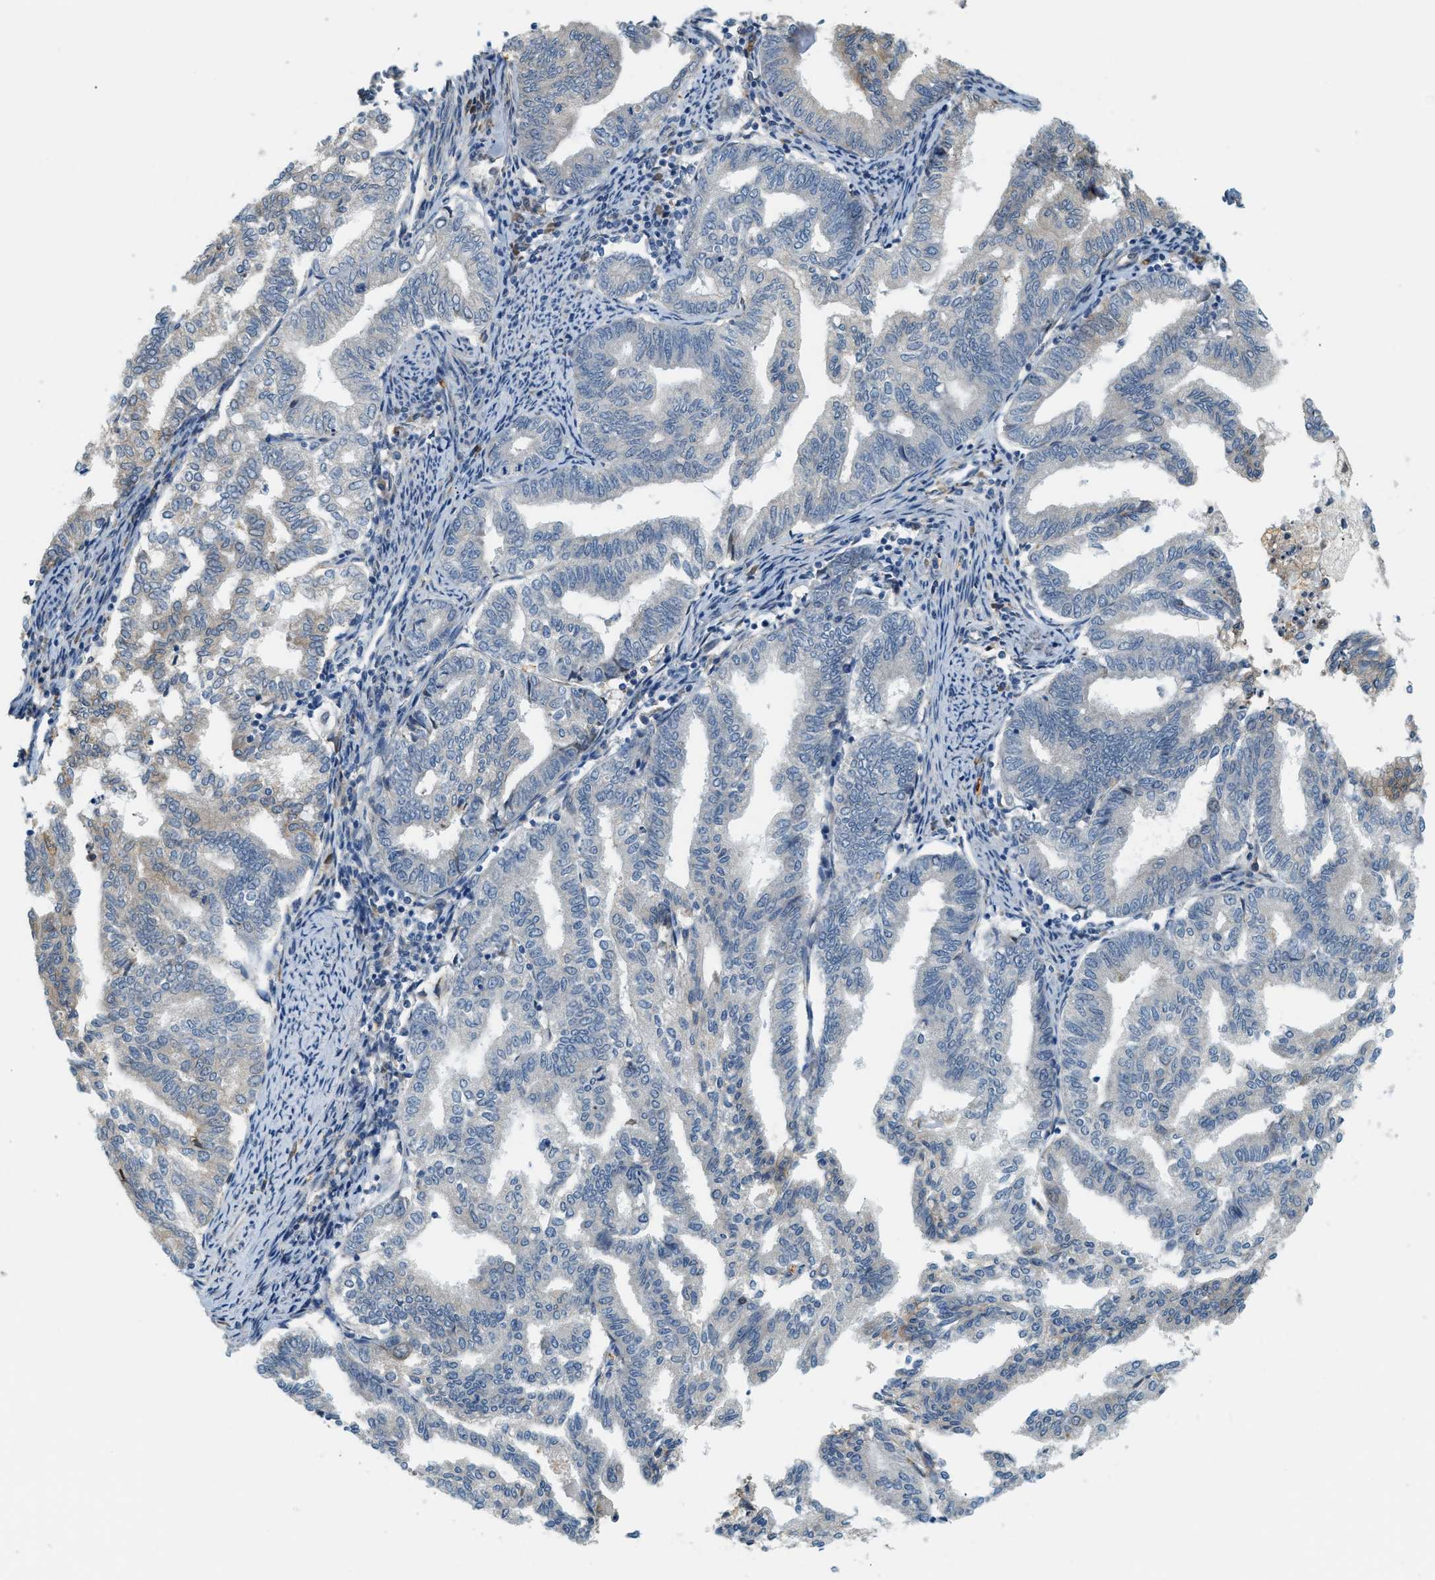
{"staining": {"intensity": "weak", "quantity": "<25%", "location": "cytoplasmic/membranous"}, "tissue": "endometrial cancer", "cell_type": "Tumor cells", "image_type": "cancer", "snomed": [{"axis": "morphology", "description": "Adenocarcinoma, NOS"}, {"axis": "topography", "description": "Endometrium"}], "caption": "Tumor cells show no significant protein positivity in endometrial cancer.", "gene": "CYTH2", "patient": {"sex": "female", "age": 79}}